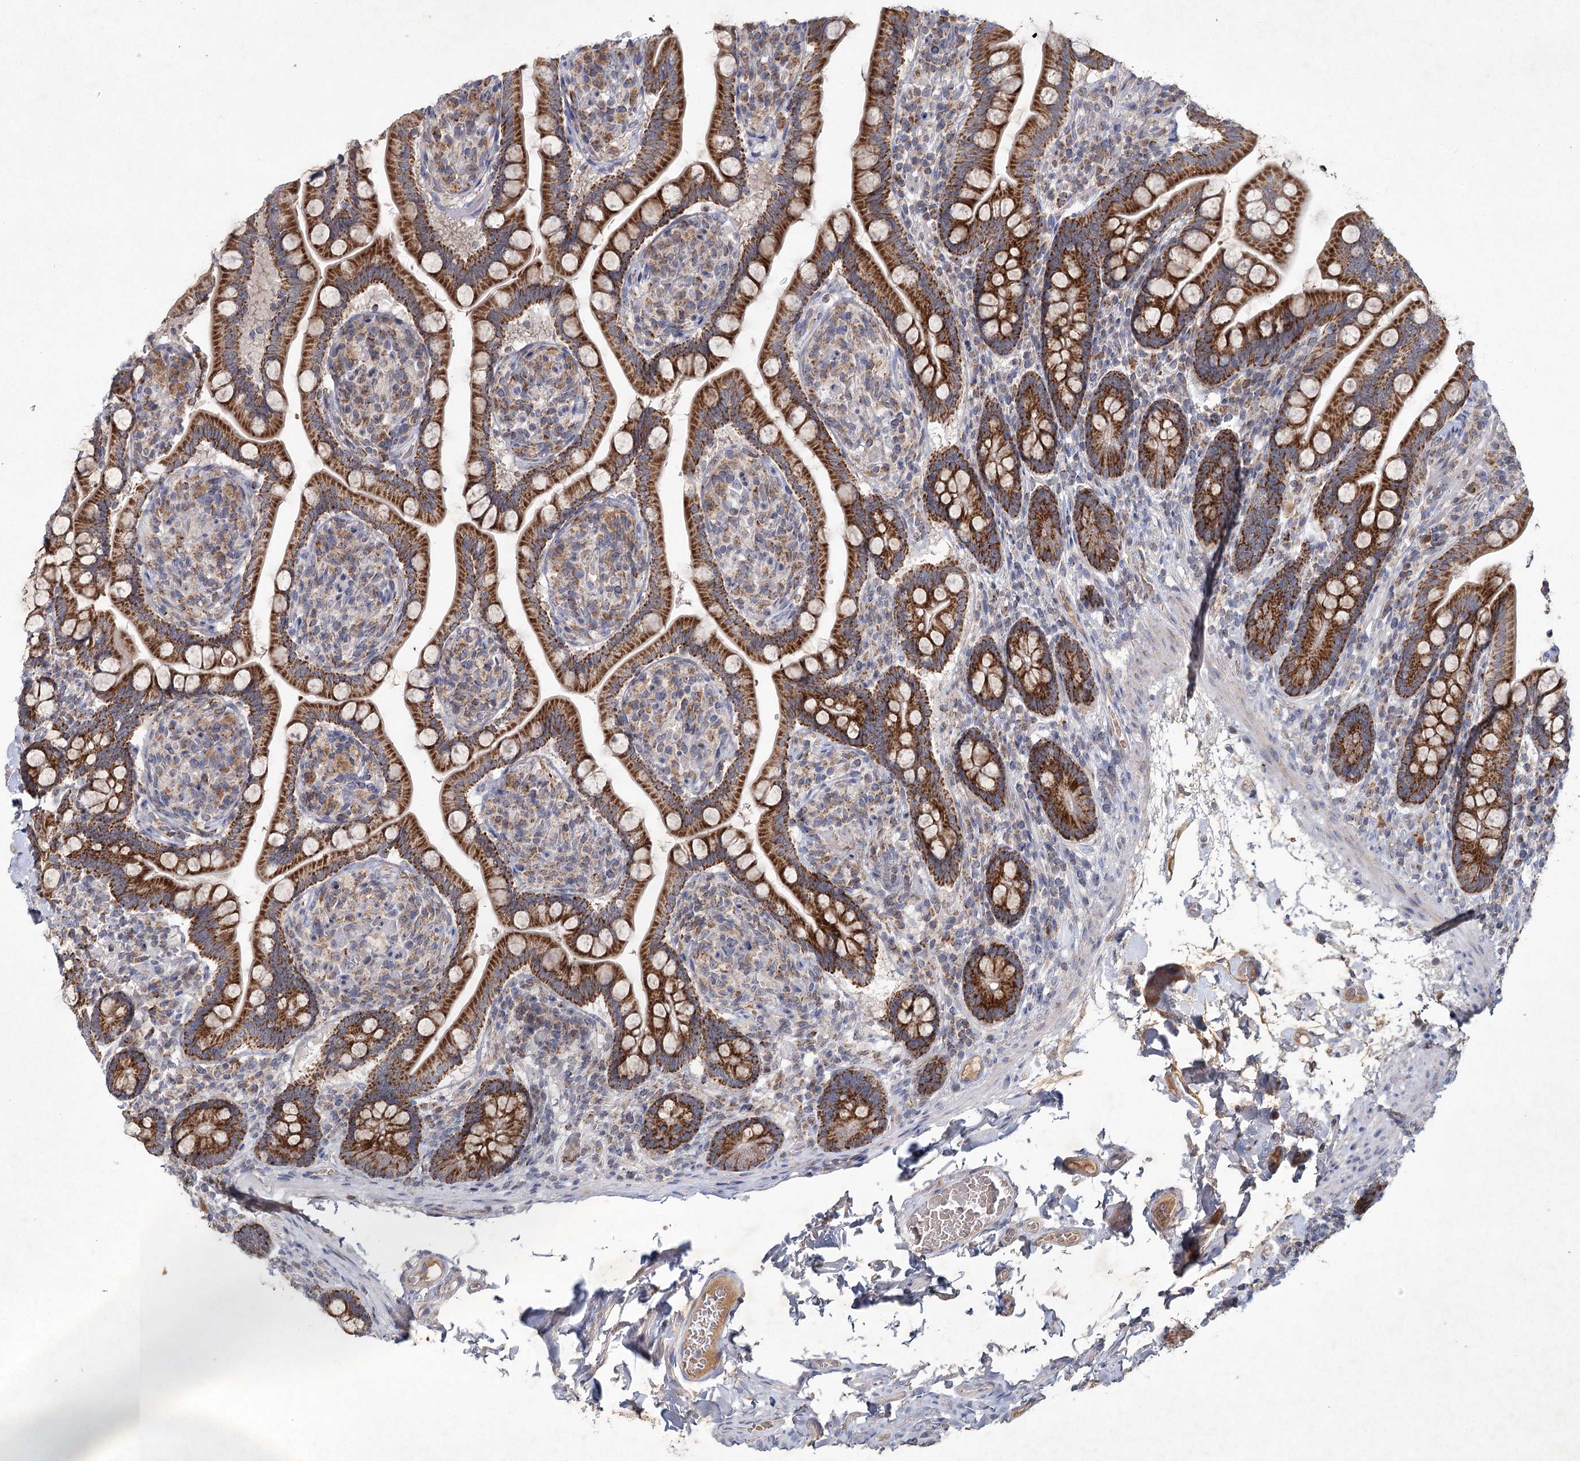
{"staining": {"intensity": "strong", "quantity": ">75%", "location": "cytoplasmic/membranous"}, "tissue": "small intestine", "cell_type": "Glandular cells", "image_type": "normal", "snomed": [{"axis": "morphology", "description": "Normal tissue, NOS"}, {"axis": "topography", "description": "Small intestine"}], "caption": "Small intestine stained with IHC reveals strong cytoplasmic/membranous positivity in about >75% of glandular cells. The staining was performed using DAB to visualize the protein expression in brown, while the nuclei were stained in blue with hematoxylin (Magnification: 20x).", "gene": "MRPL44", "patient": {"sex": "female", "age": 64}}